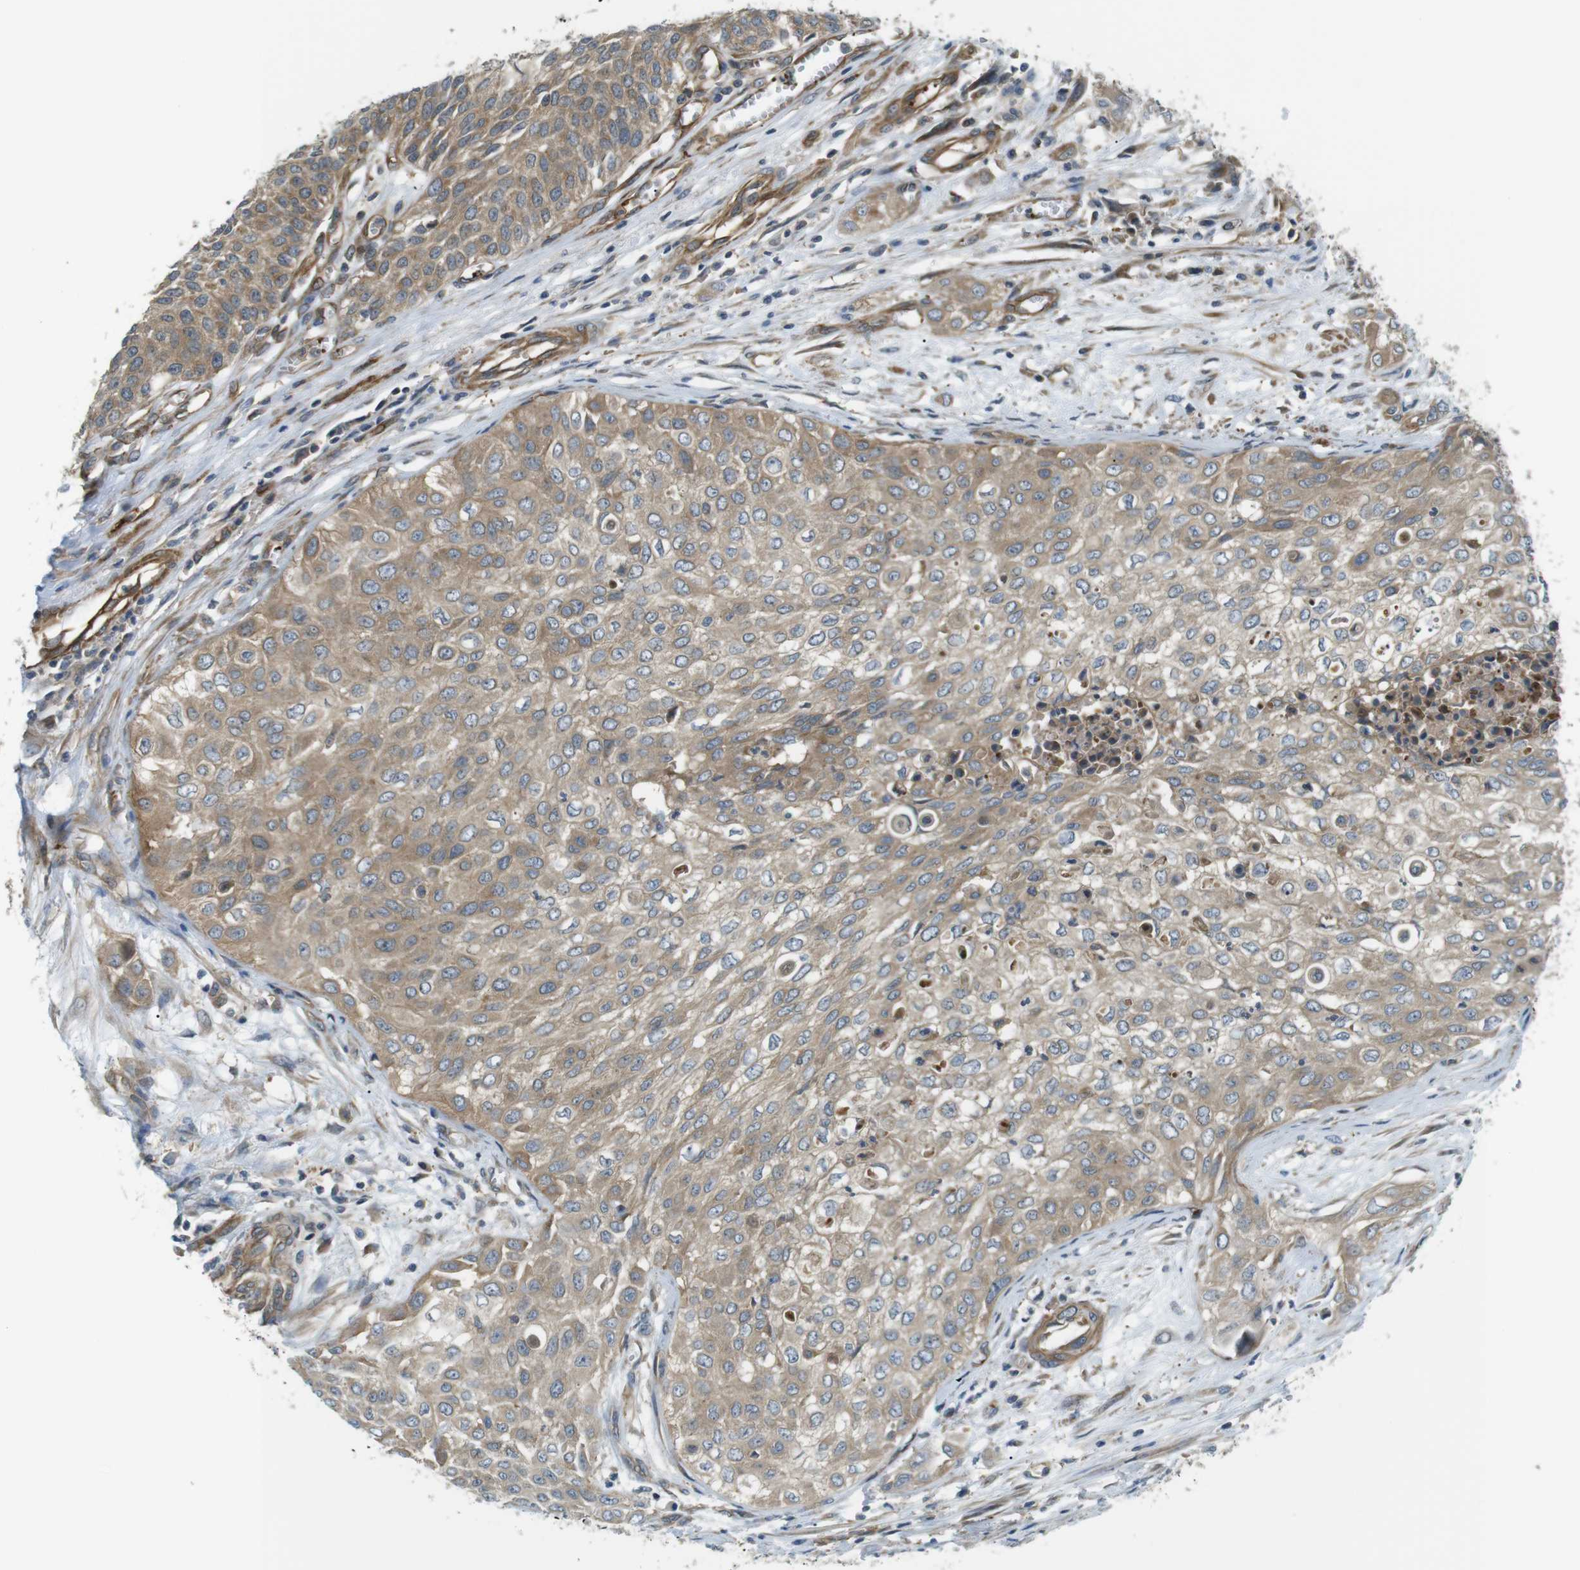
{"staining": {"intensity": "moderate", "quantity": ">75%", "location": "cytoplasmic/membranous"}, "tissue": "urothelial cancer", "cell_type": "Tumor cells", "image_type": "cancer", "snomed": [{"axis": "morphology", "description": "Urothelial carcinoma, High grade"}, {"axis": "topography", "description": "Urinary bladder"}], "caption": "Immunohistochemical staining of human urothelial cancer demonstrates moderate cytoplasmic/membranous protein staining in approximately >75% of tumor cells. (DAB = brown stain, brightfield microscopy at high magnification).", "gene": "TSC1", "patient": {"sex": "male", "age": 57}}